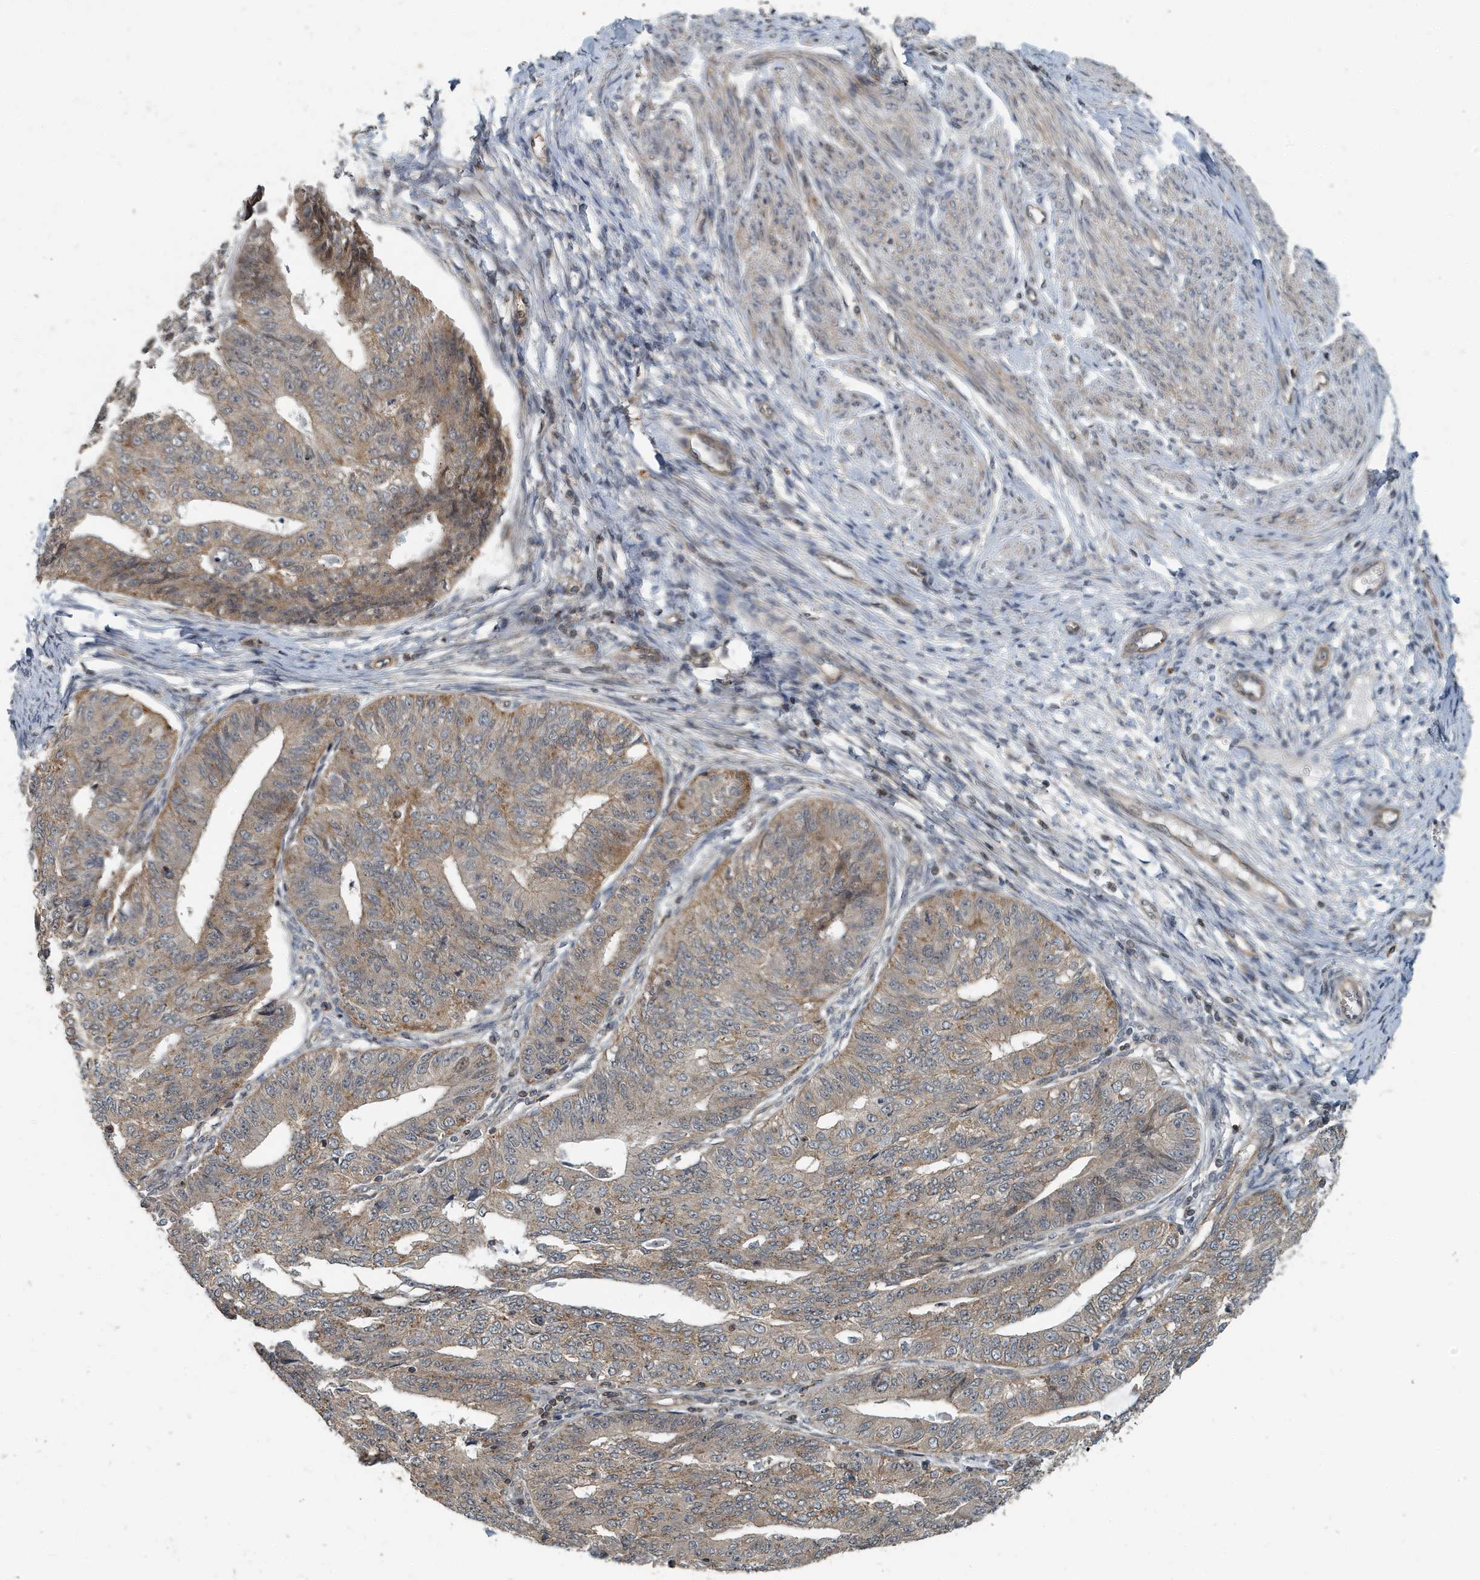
{"staining": {"intensity": "weak", "quantity": ">75%", "location": "cytoplasmic/membranous"}, "tissue": "endometrial cancer", "cell_type": "Tumor cells", "image_type": "cancer", "snomed": [{"axis": "morphology", "description": "Adenocarcinoma, NOS"}, {"axis": "topography", "description": "Endometrium"}], "caption": "Brown immunohistochemical staining in human adenocarcinoma (endometrial) exhibits weak cytoplasmic/membranous positivity in approximately >75% of tumor cells. The staining was performed using DAB to visualize the protein expression in brown, while the nuclei were stained in blue with hematoxylin (Magnification: 20x).", "gene": "KIF15", "patient": {"sex": "female", "age": 32}}